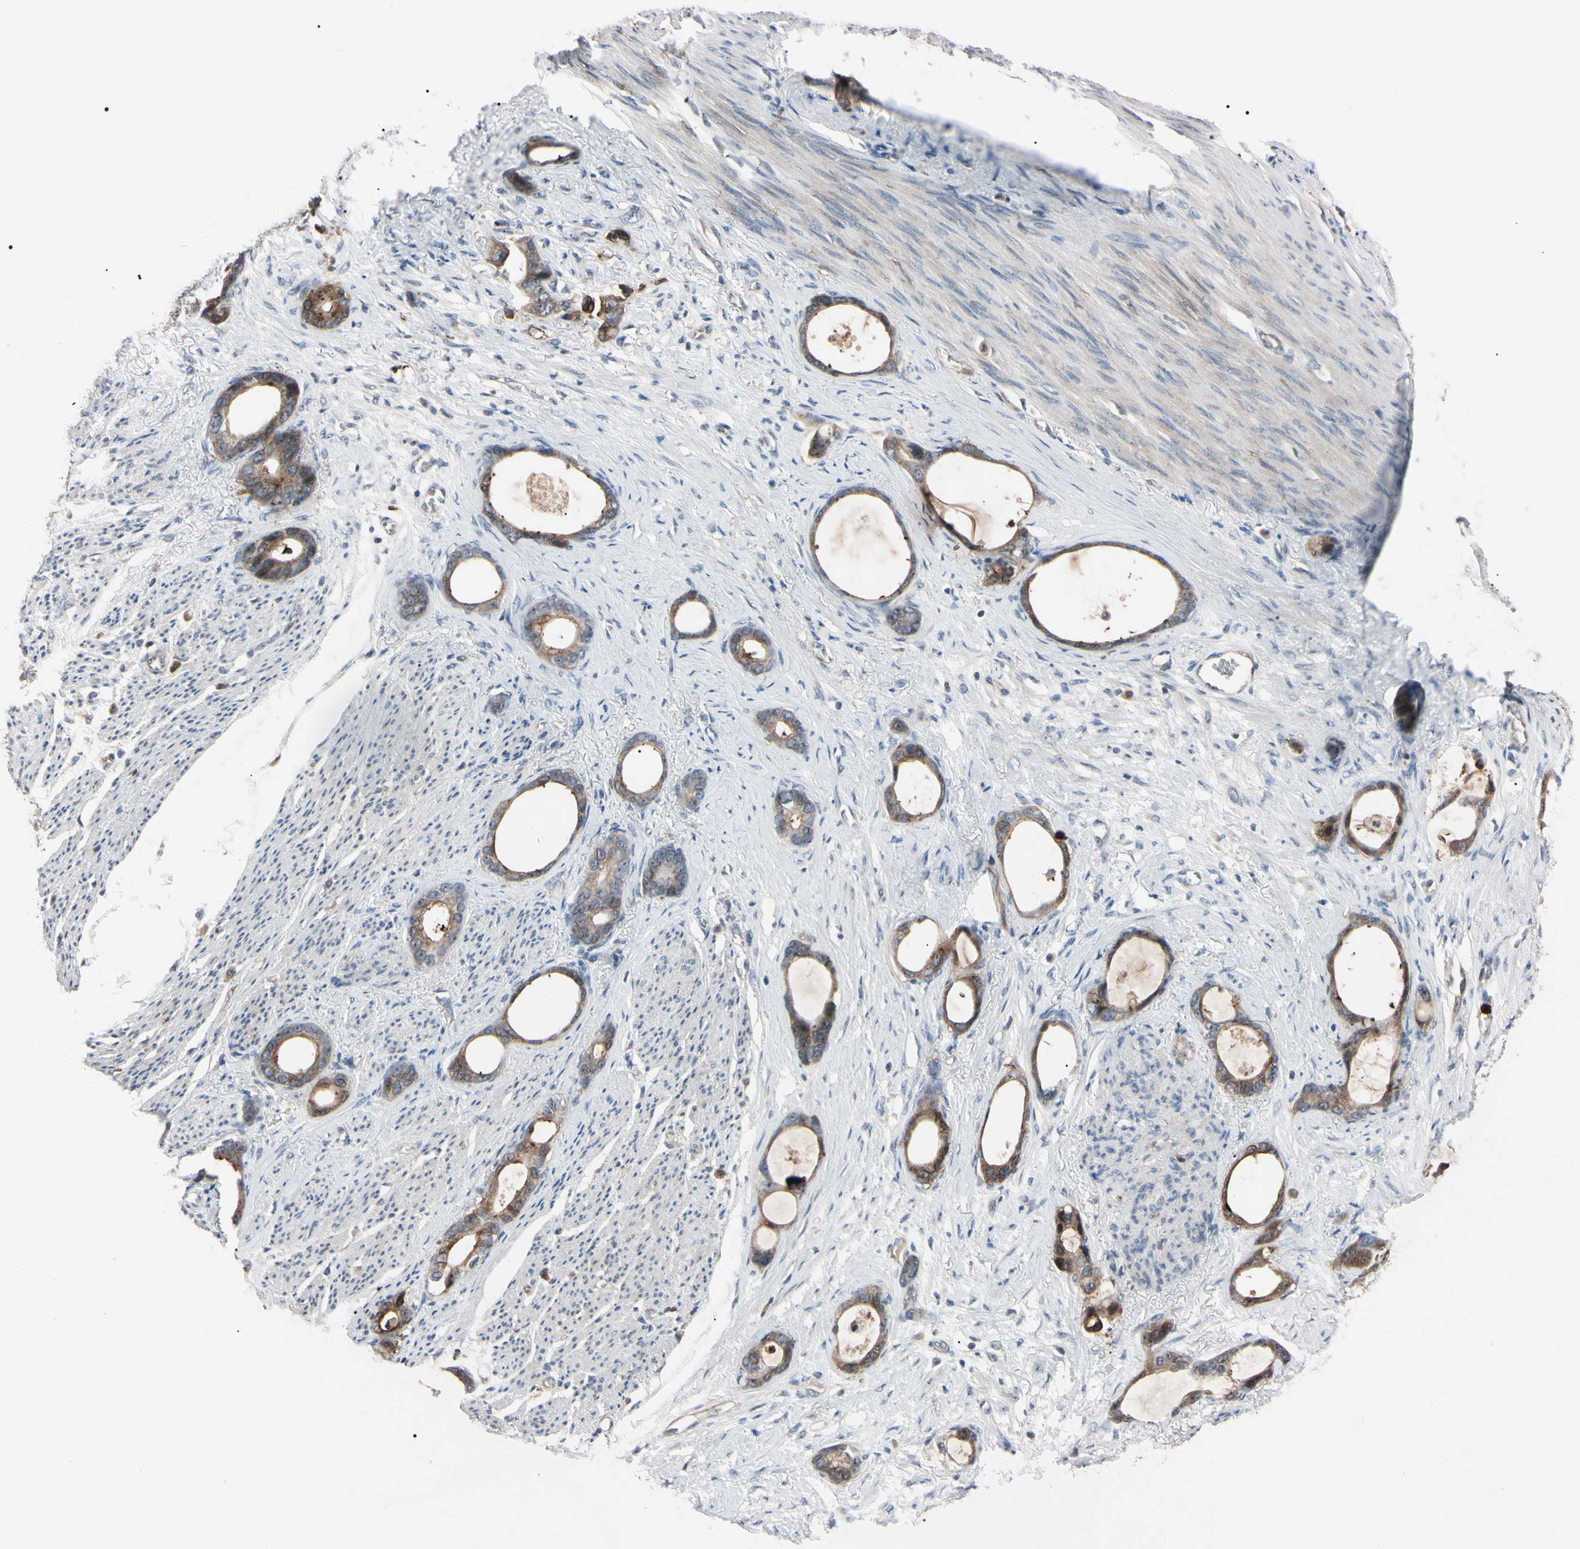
{"staining": {"intensity": "moderate", "quantity": ">75%", "location": "cytoplasmic/membranous,nuclear"}, "tissue": "stomach cancer", "cell_type": "Tumor cells", "image_type": "cancer", "snomed": [{"axis": "morphology", "description": "Adenocarcinoma, NOS"}, {"axis": "topography", "description": "Stomach"}], "caption": "Stomach cancer was stained to show a protein in brown. There is medium levels of moderate cytoplasmic/membranous and nuclear positivity in about >75% of tumor cells.", "gene": "TRAF5", "patient": {"sex": "female", "age": 75}}